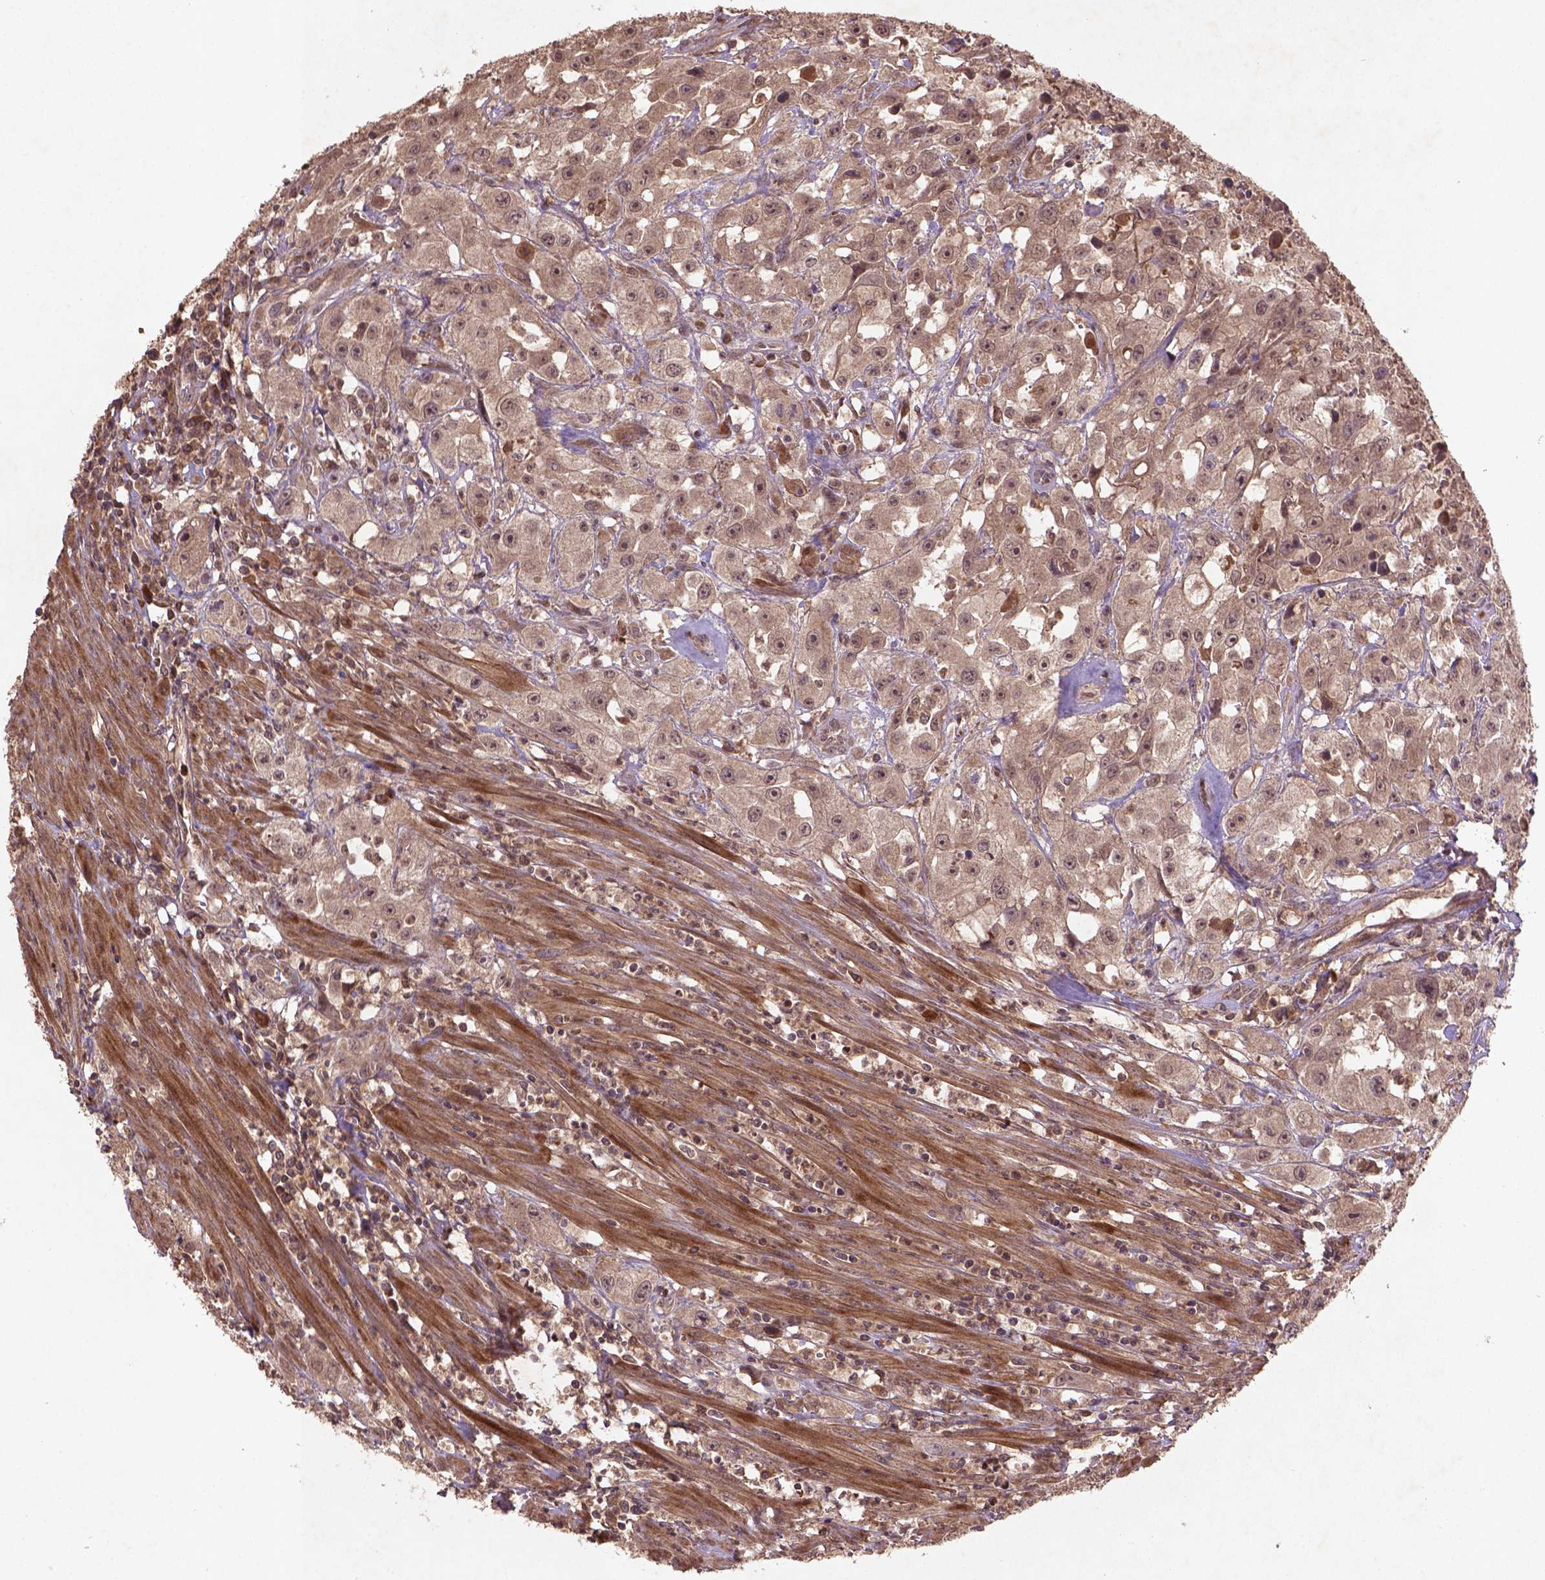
{"staining": {"intensity": "weak", "quantity": ">75%", "location": "cytoplasmic/membranous,nuclear"}, "tissue": "urothelial cancer", "cell_type": "Tumor cells", "image_type": "cancer", "snomed": [{"axis": "morphology", "description": "Urothelial carcinoma, High grade"}, {"axis": "topography", "description": "Urinary bladder"}], "caption": "Protein positivity by immunohistochemistry shows weak cytoplasmic/membranous and nuclear staining in about >75% of tumor cells in high-grade urothelial carcinoma. The protein of interest is stained brown, and the nuclei are stained in blue (DAB IHC with brightfield microscopy, high magnification).", "gene": "NIPAL2", "patient": {"sex": "male", "age": 79}}